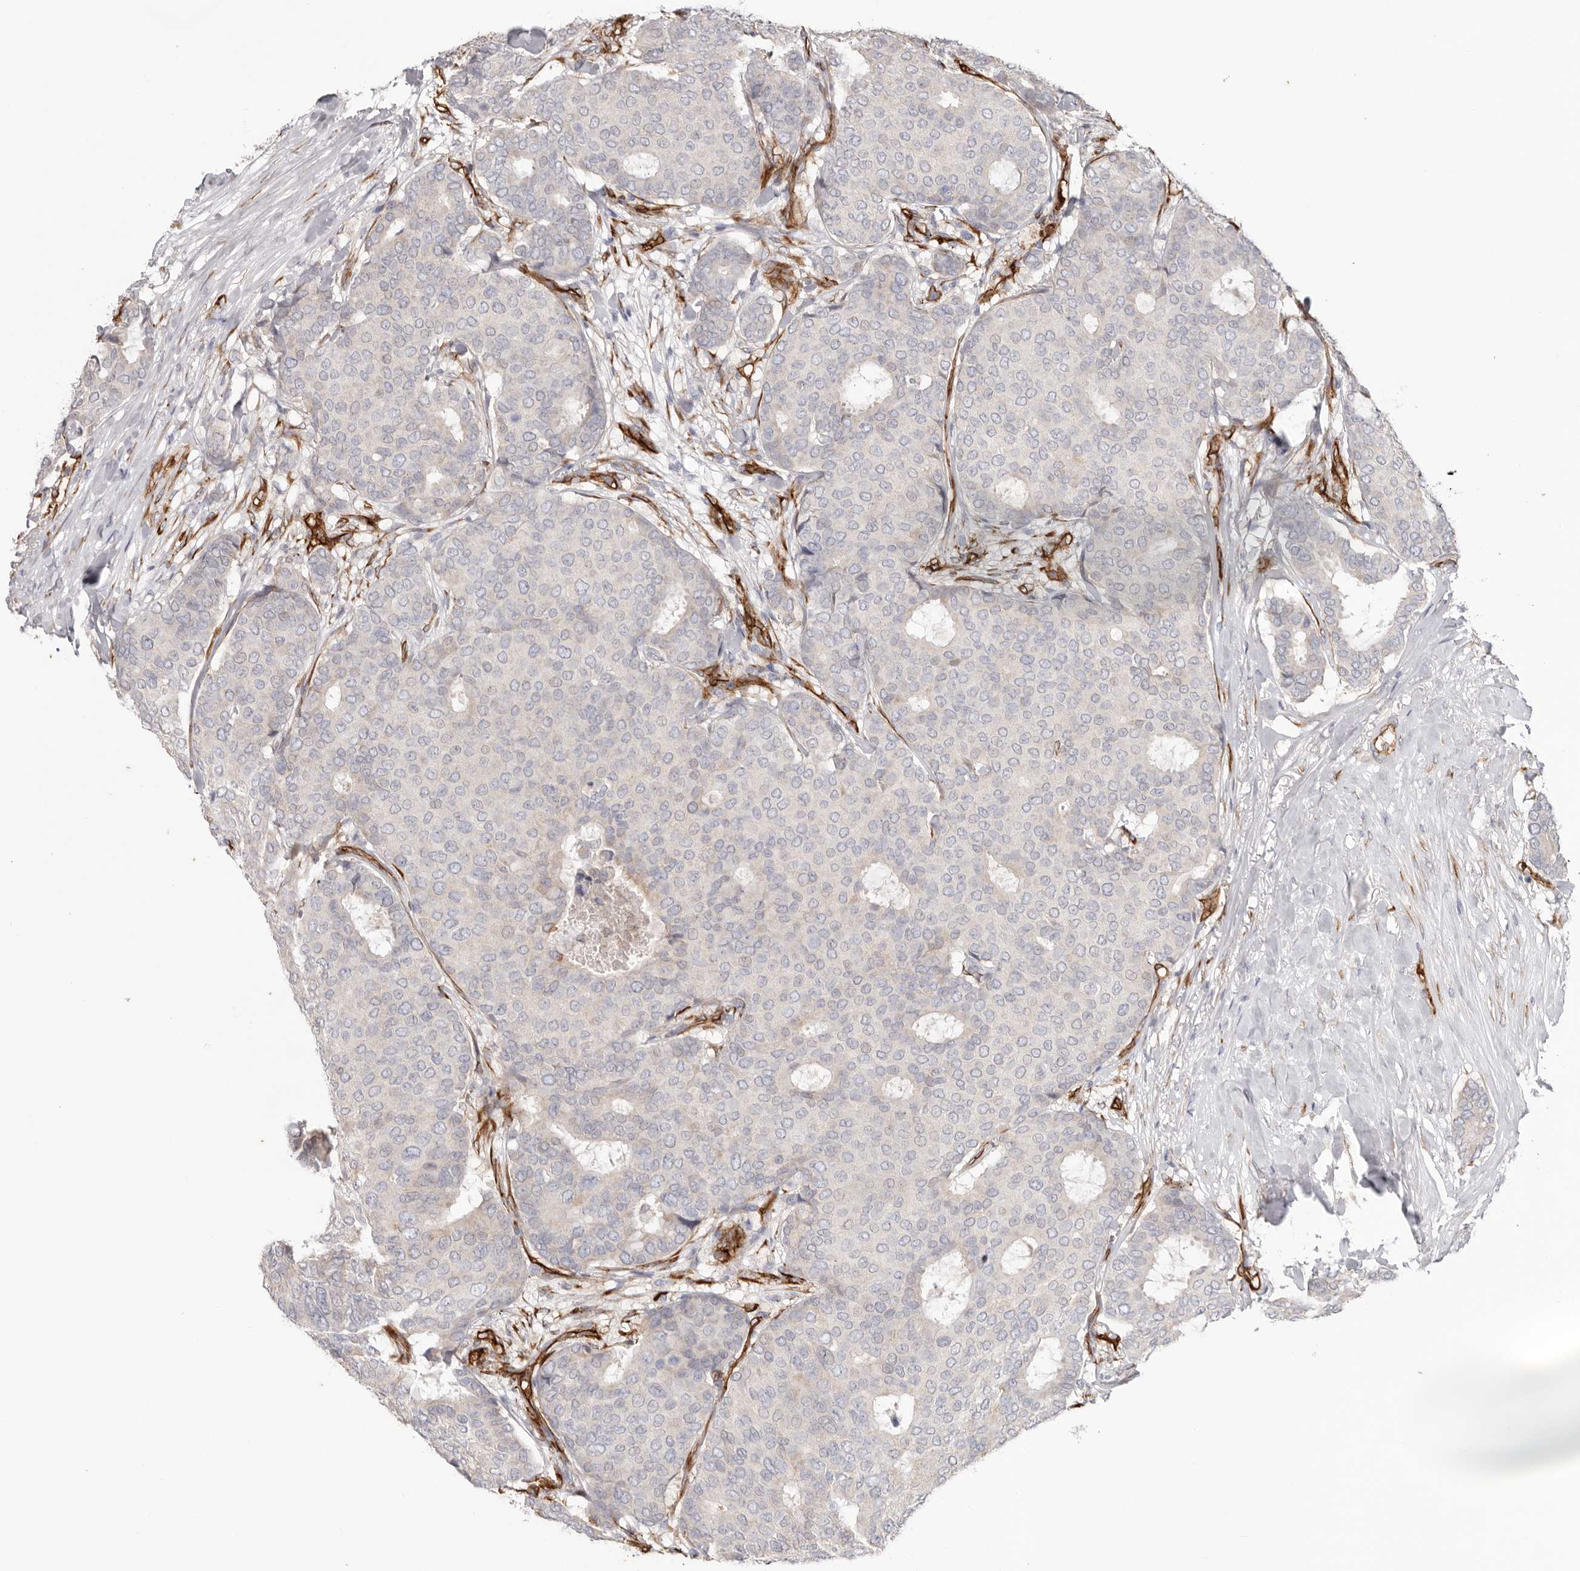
{"staining": {"intensity": "negative", "quantity": "none", "location": "none"}, "tissue": "breast cancer", "cell_type": "Tumor cells", "image_type": "cancer", "snomed": [{"axis": "morphology", "description": "Duct carcinoma"}, {"axis": "topography", "description": "Breast"}], "caption": "Protein analysis of breast cancer exhibits no significant positivity in tumor cells.", "gene": "LRRC66", "patient": {"sex": "female", "age": 75}}